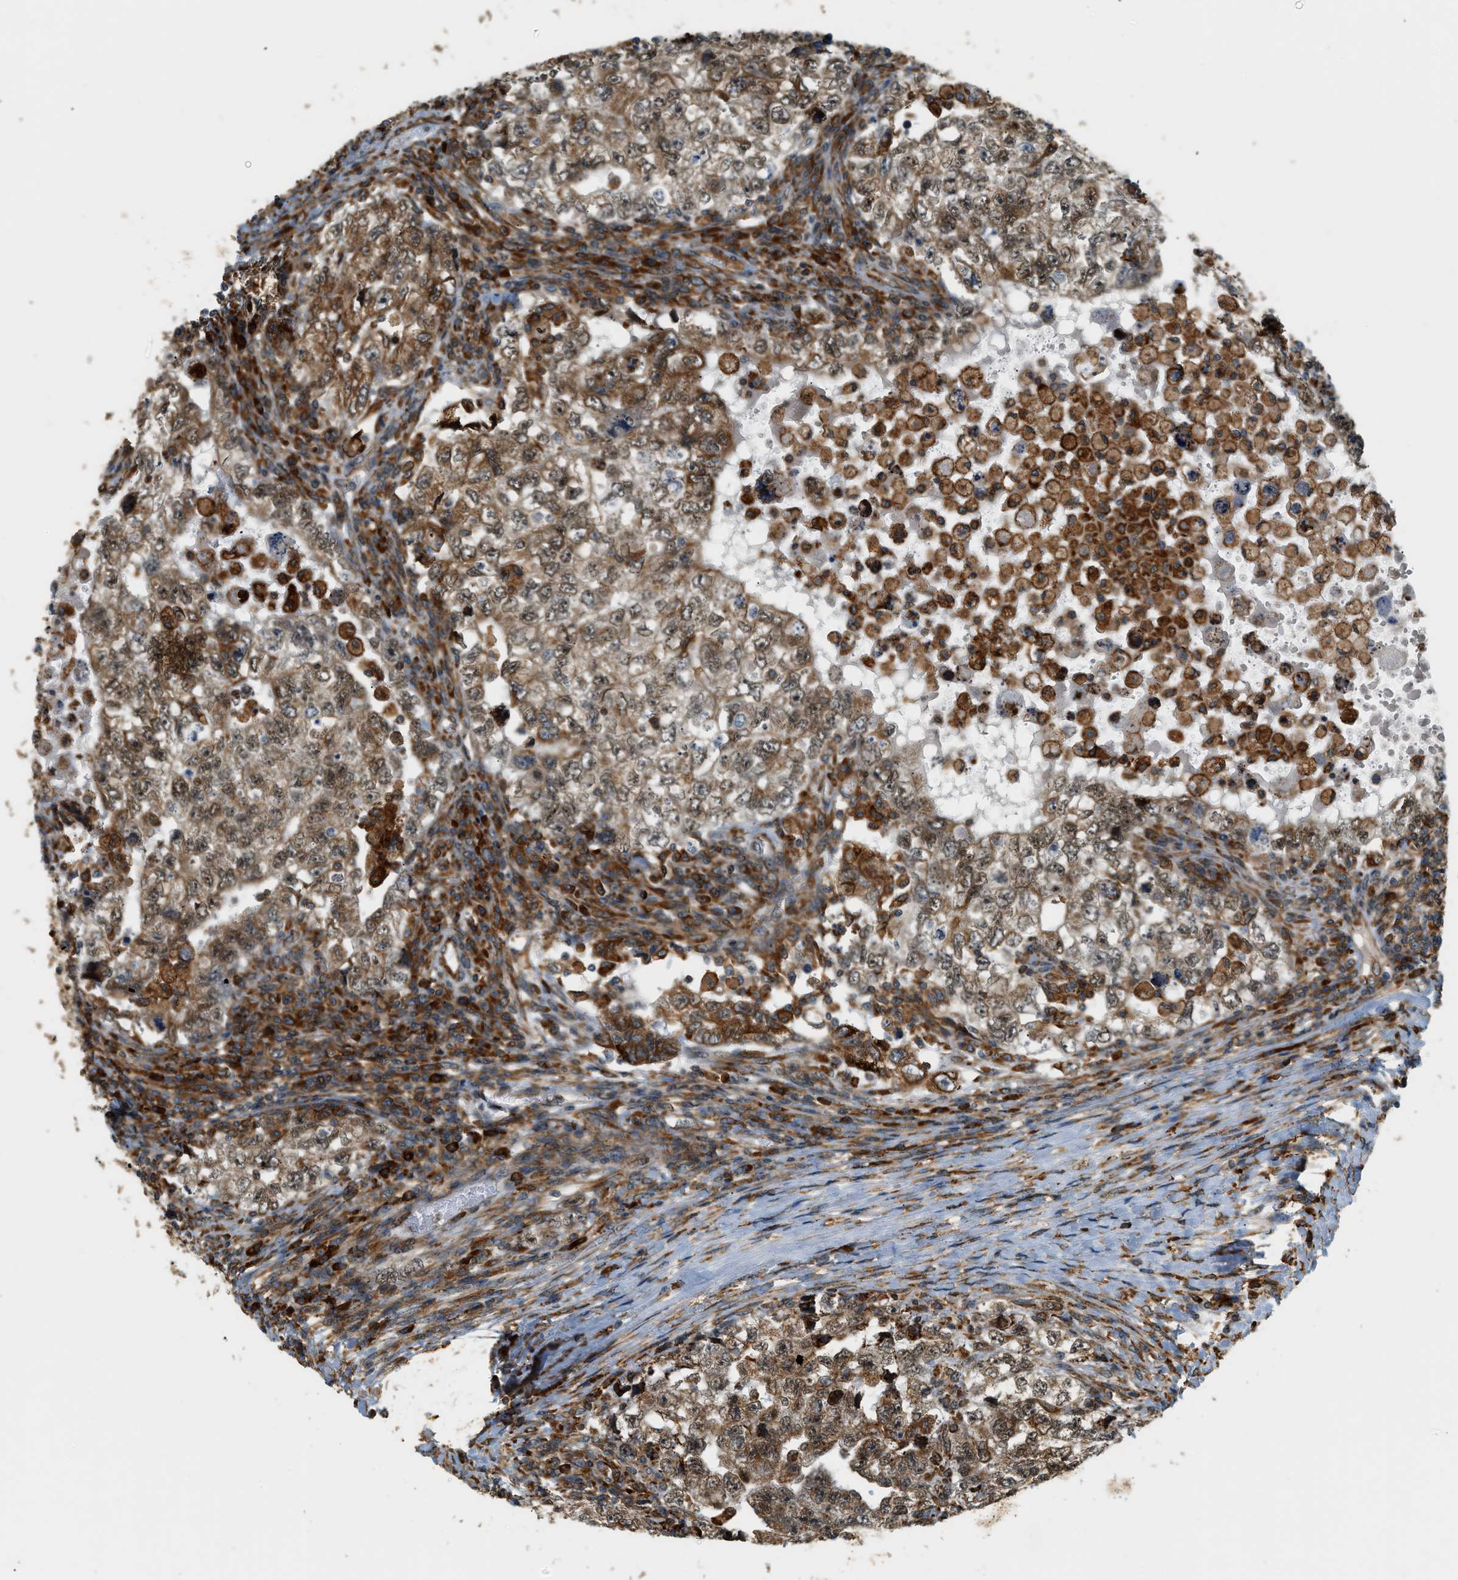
{"staining": {"intensity": "moderate", "quantity": ">75%", "location": "cytoplasmic/membranous,nuclear"}, "tissue": "testis cancer", "cell_type": "Tumor cells", "image_type": "cancer", "snomed": [{"axis": "morphology", "description": "Carcinoma, Embryonal, NOS"}, {"axis": "topography", "description": "Testis"}], "caption": "Immunohistochemistry (IHC) (DAB (3,3'-diaminobenzidine)) staining of human testis cancer reveals moderate cytoplasmic/membranous and nuclear protein staining in approximately >75% of tumor cells. (DAB IHC, brown staining for protein, blue staining for nuclei).", "gene": "SEMA4D", "patient": {"sex": "male", "age": 36}}